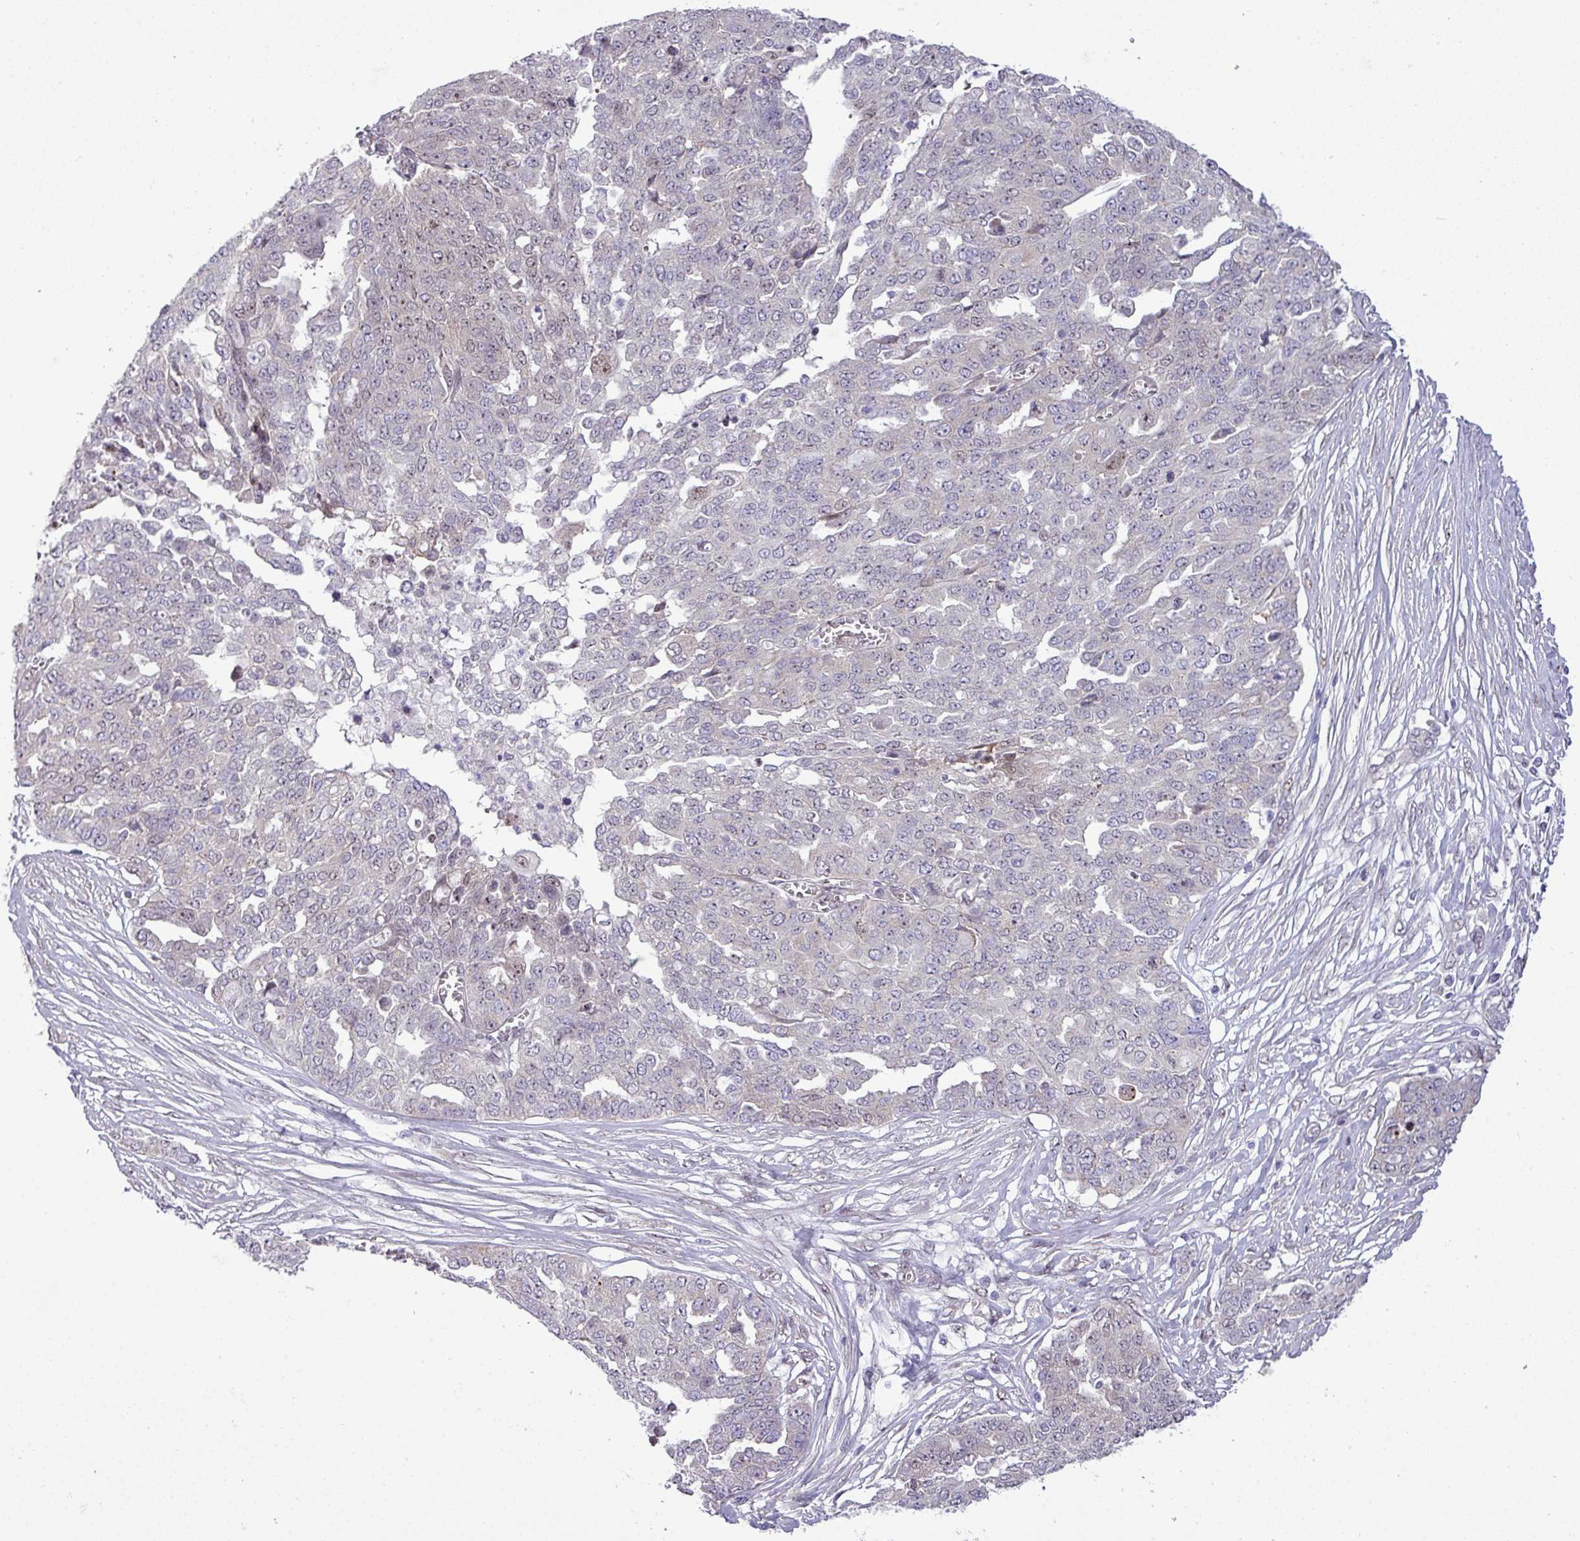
{"staining": {"intensity": "negative", "quantity": "none", "location": "none"}, "tissue": "ovarian cancer", "cell_type": "Tumor cells", "image_type": "cancer", "snomed": [{"axis": "morphology", "description": "Cystadenocarcinoma, serous, NOS"}, {"axis": "topography", "description": "Soft tissue"}, {"axis": "topography", "description": "Ovary"}], "caption": "Ovarian cancer (serous cystadenocarcinoma) was stained to show a protein in brown. There is no significant positivity in tumor cells.", "gene": "MAK16", "patient": {"sex": "female", "age": 57}}